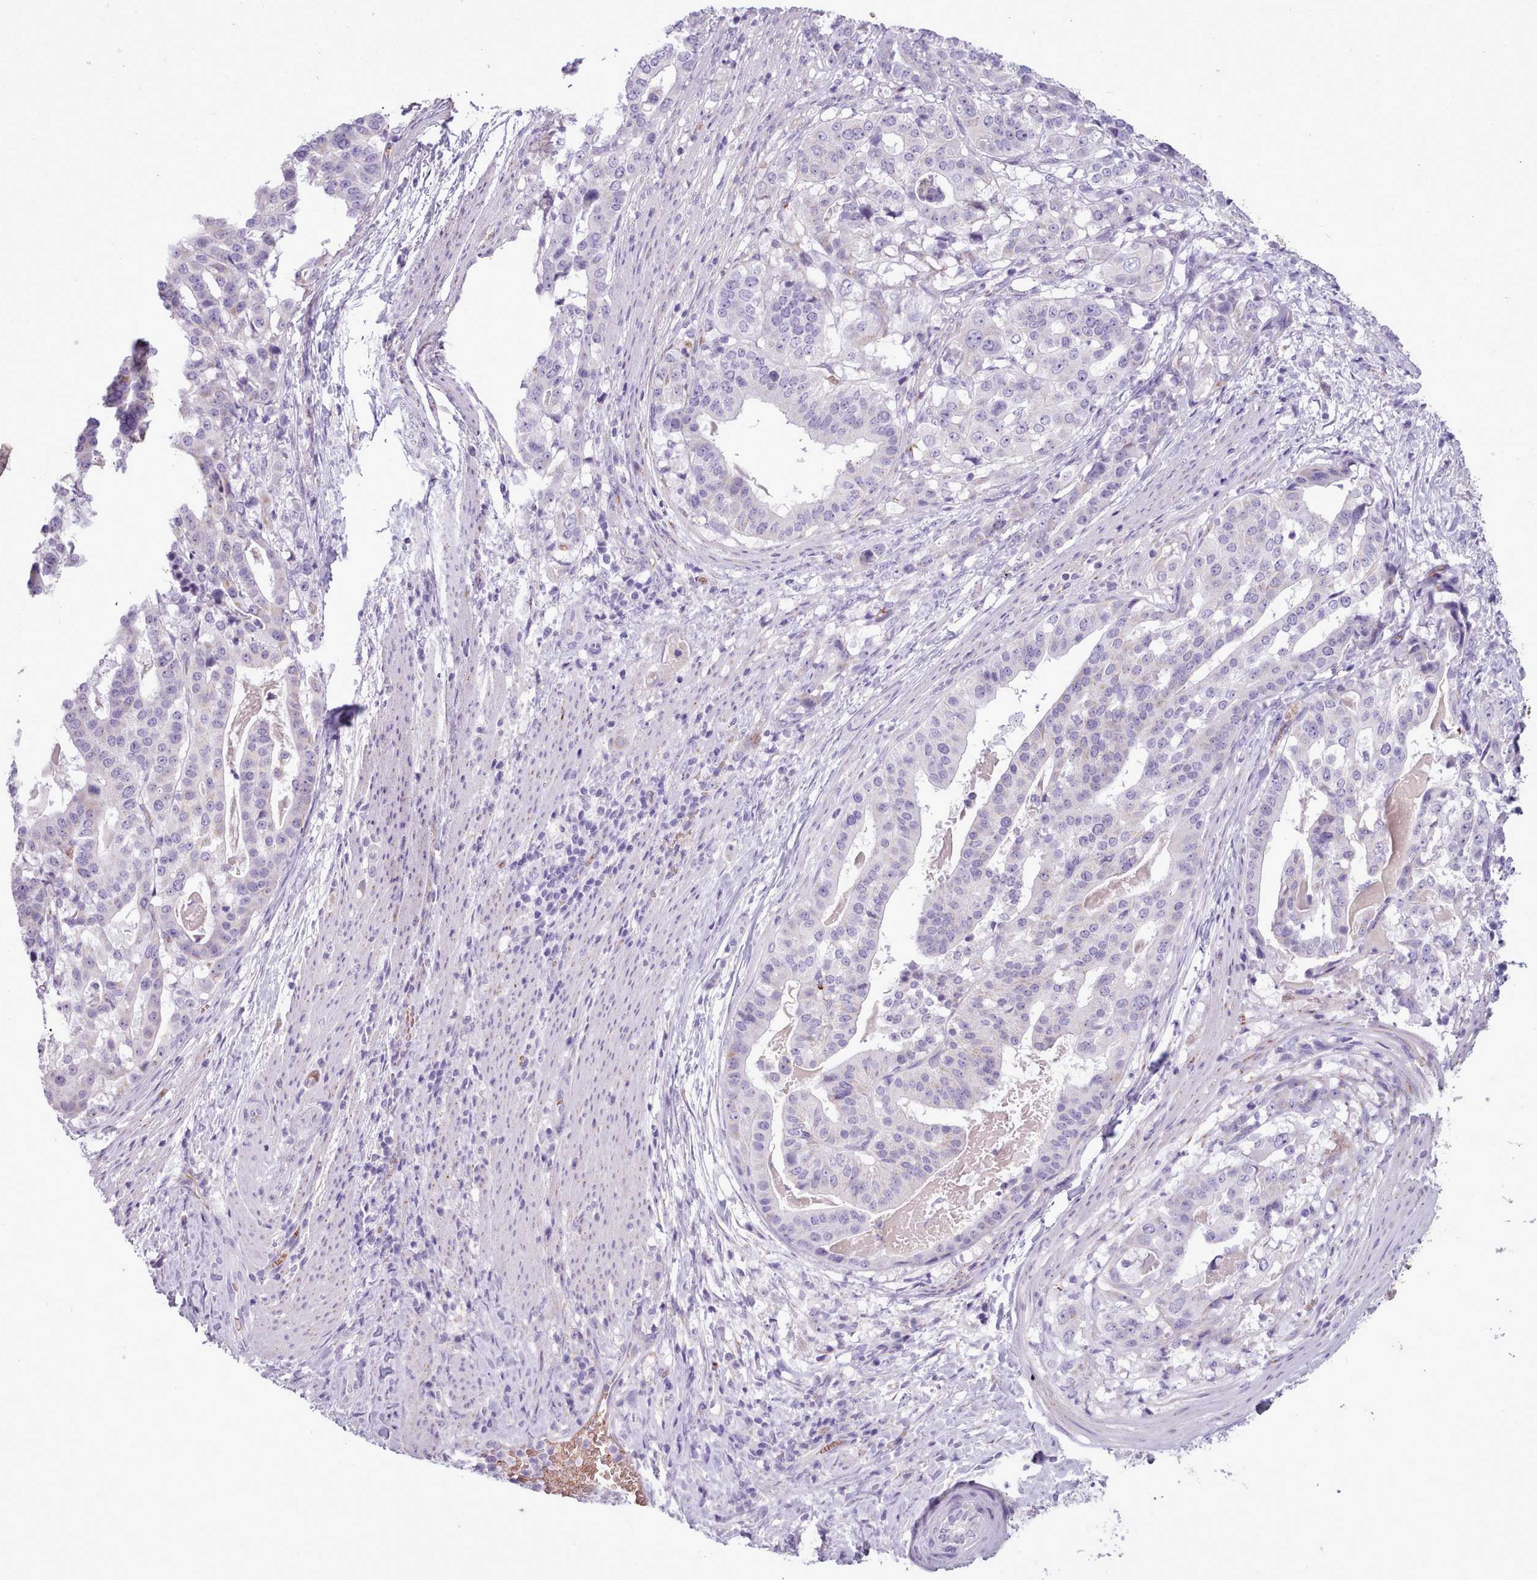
{"staining": {"intensity": "negative", "quantity": "none", "location": "none"}, "tissue": "stomach cancer", "cell_type": "Tumor cells", "image_type": "cancer", "snomed": [{"axis": "morphology", "description": "Adenocarcinoma, NOS"}, {"axis": "topography", "description": "Stomach"}], "caption": "Immunohistochemistry (IHC) histopathology image of adenocarcinoma (stomach) stained for a protein (brown), which demonstrates no staining in tumor cells.", "gene": "AK4", "patient": {"sex": "male", "age": 48}}